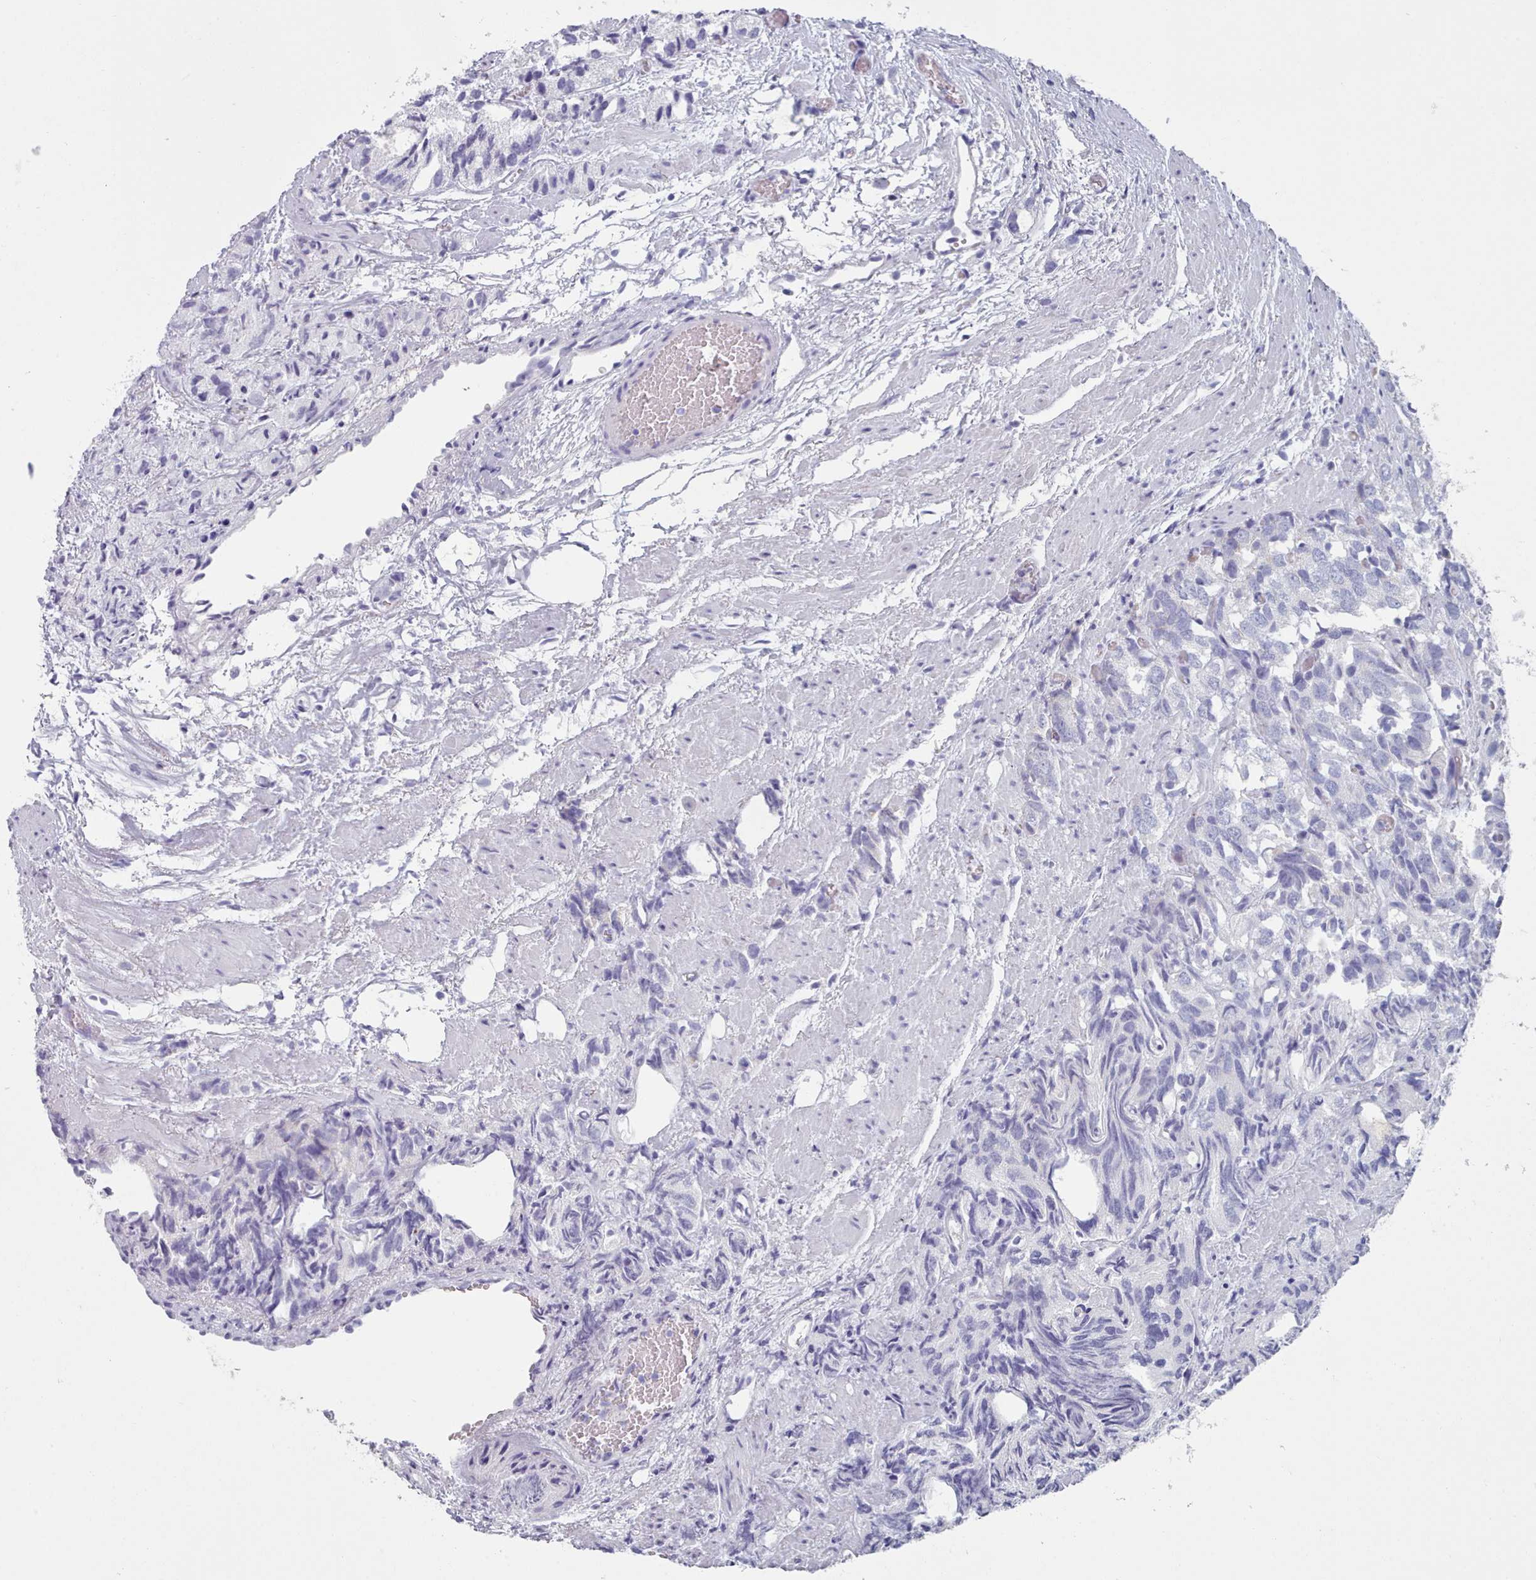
{"staining": {"intensity": "negative", "quantity": "none", "location": "none"}, "tissue": "prostate cancer", "cell_type": "Tumor cells", "image_type": "cancer", "snomed": [{"axis": "morphology", "description": "Adenocarcinoma, High grade"}, {"axis": "topography", "description": "Prostate"}], "caption": "Immunohistochemistry (IHC) image of human prostate cancer stained for a protein (brown), which shows no expression in tumor cells.", "gene": "HAO1", "patient": {"sex": "male", "age": 82}}